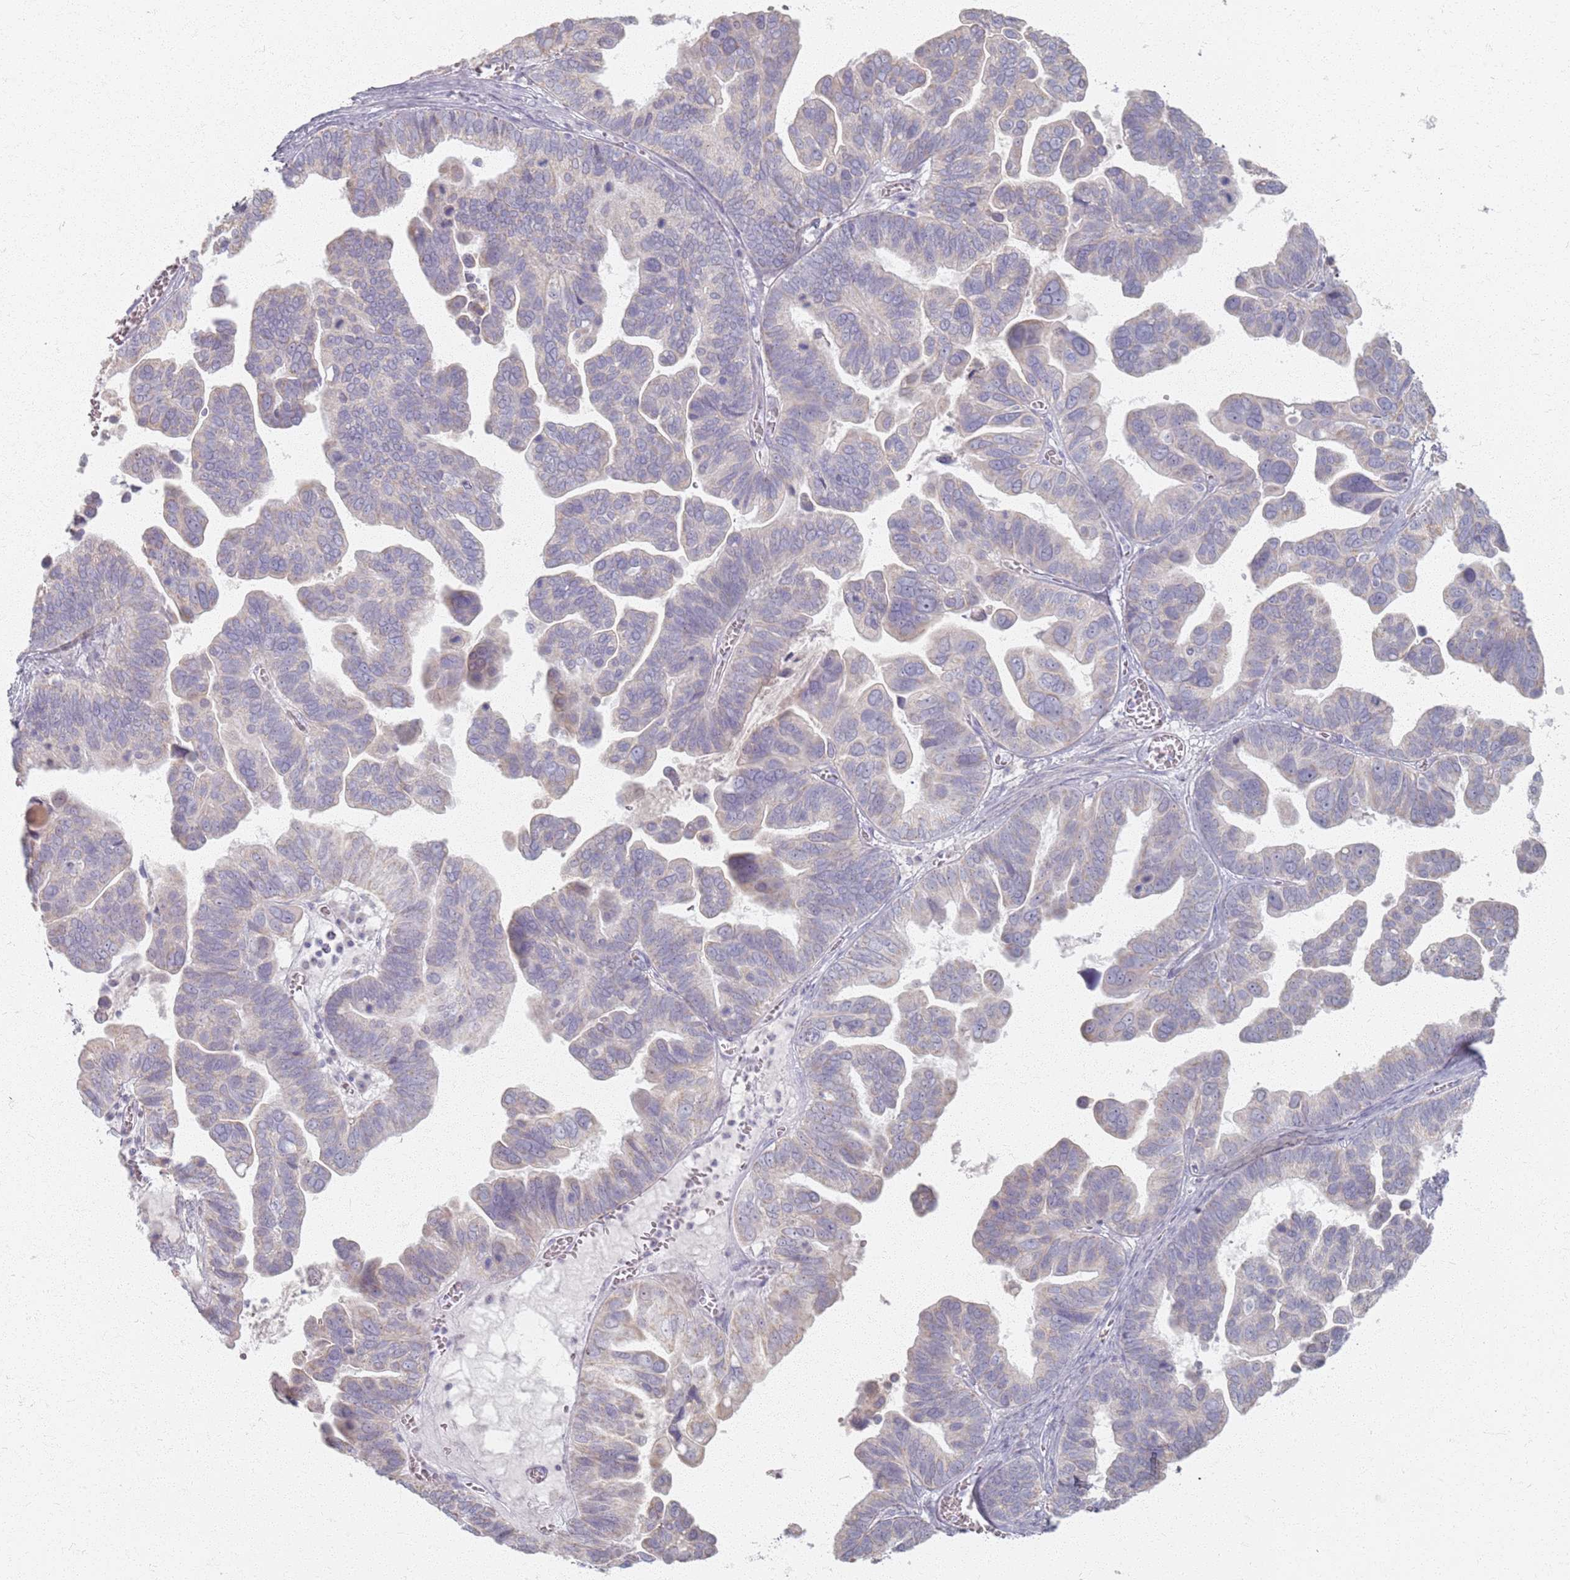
{"staining": {"intensity": "negative", "quantity": "none", "location": "none"}, "tissue": "ovarian cancer", "cell_type": "Tumor cells", "image_type": "cancer", "snomed": [{"axis": "morphology", "description": "Cystadenocarcinoma, serous, NOS"}, {"axis": "topography", "description": "Ovary"}], "caption": "Photomicrograph shows no protein staining in tumor cells of ovarian cancer tissue.", "gene": "PKD2L2", "patient": {"sex": "female", "age": 56}}